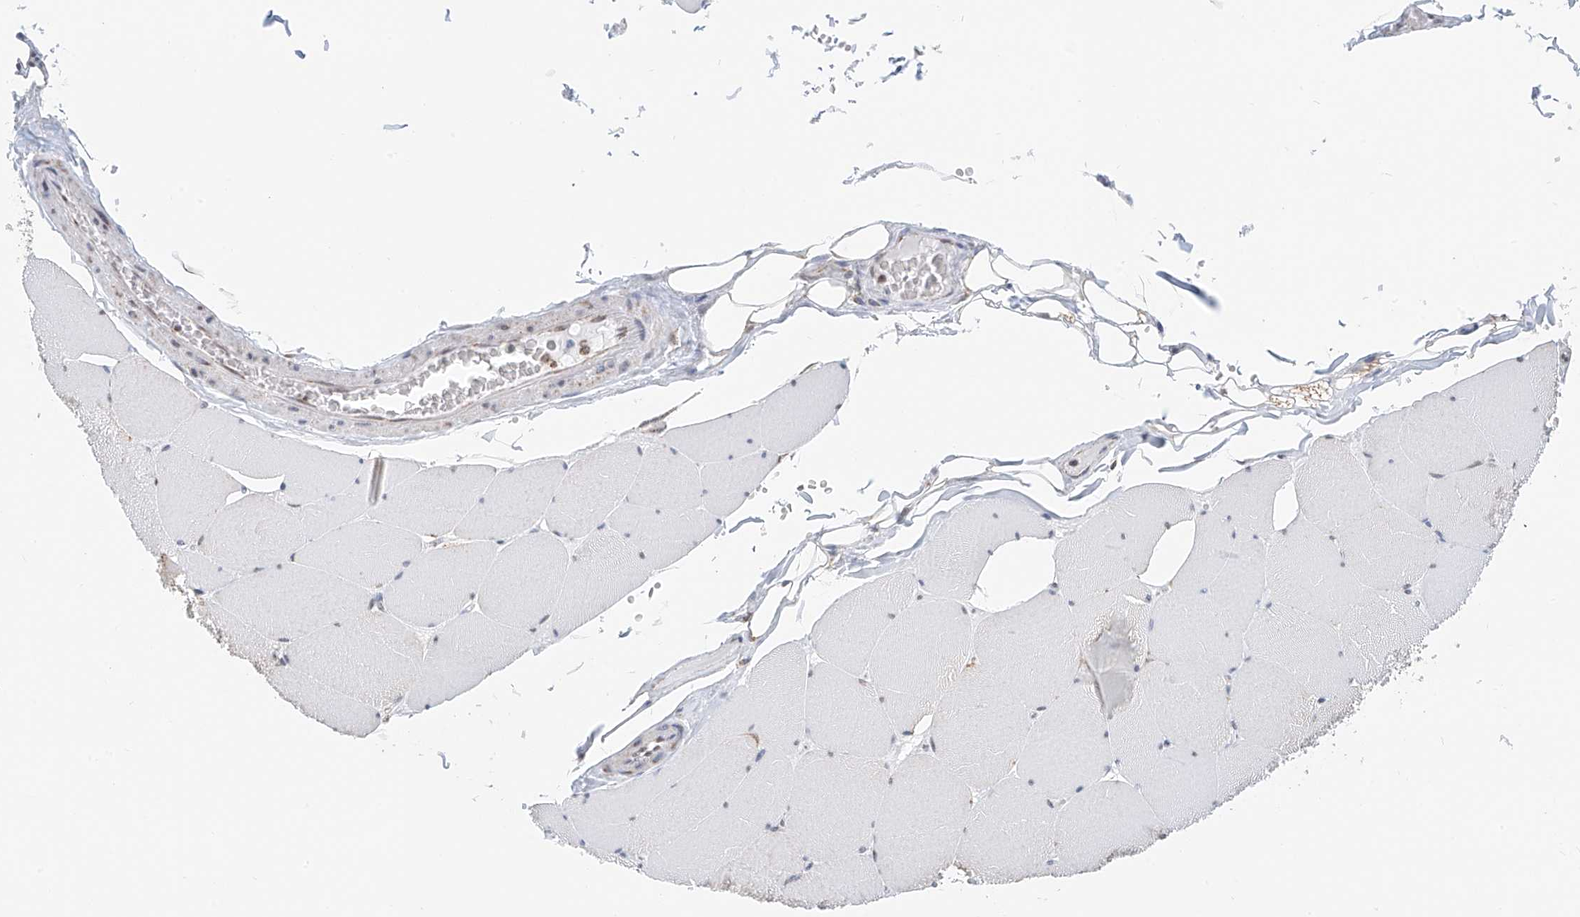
{"staining": {"intensity": "negative", "quantity": "none", "location": "none"}, "tissue": "skeletal muscle", "cell_type": "Myocytes", "image_type": "normal", "snomed": [{"axis": "morphology", "description": "Normal tissue, NOS"}, {"axis": "topography", "description": "Skeletal muscle"}, {"axis": "topography", "description": "Head-Neck"}], "caption": "Human skeletal muscle stained for a protein using immunohistochemistry displays no staining in myocytes.", "gene": "NALCN", "patient": {"sex": "male", "age": 66}}